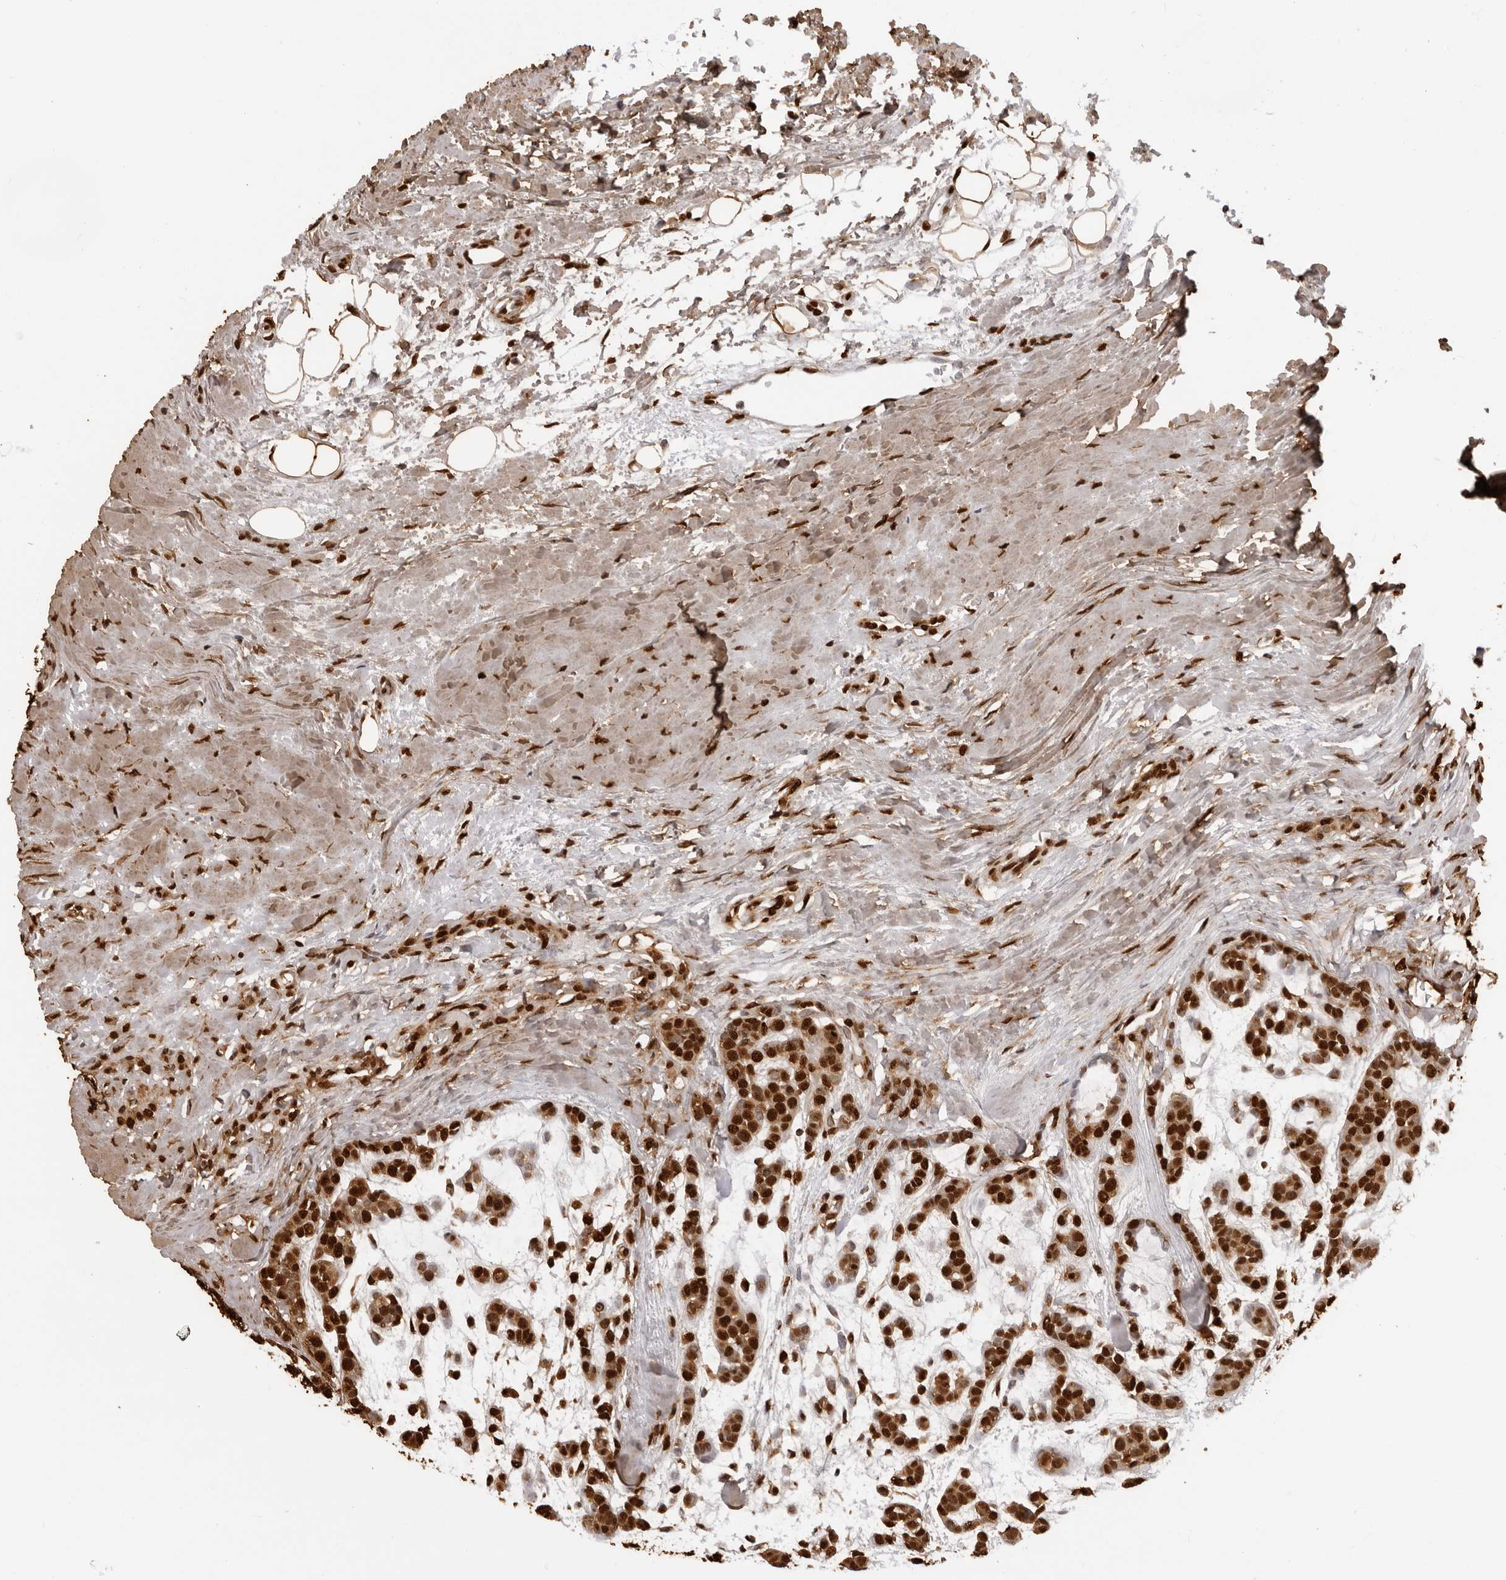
{"staining": {"intensity": "strong", "quantity": ">75%", "location": "nuclear"}, "tissue": "head and neck cancer", "cell_type": "Tumor cells", "image_type": "cancer", "snomed": [{"axis": "morphology", "description": "Adenocarcinoma, NOS"}, {"axis": "morphology", "description": "Adenoma, NOS"}, {"axis": "topography", "description": "Head-Neck"}], "caption": "Immunohistochemical staining of human head and neck adenoma reveals high levels of strong nuclear expression in about >75% of tumor cells.", "gene": "ZFP91", "patient": {"sex": "female", "age": 55}}